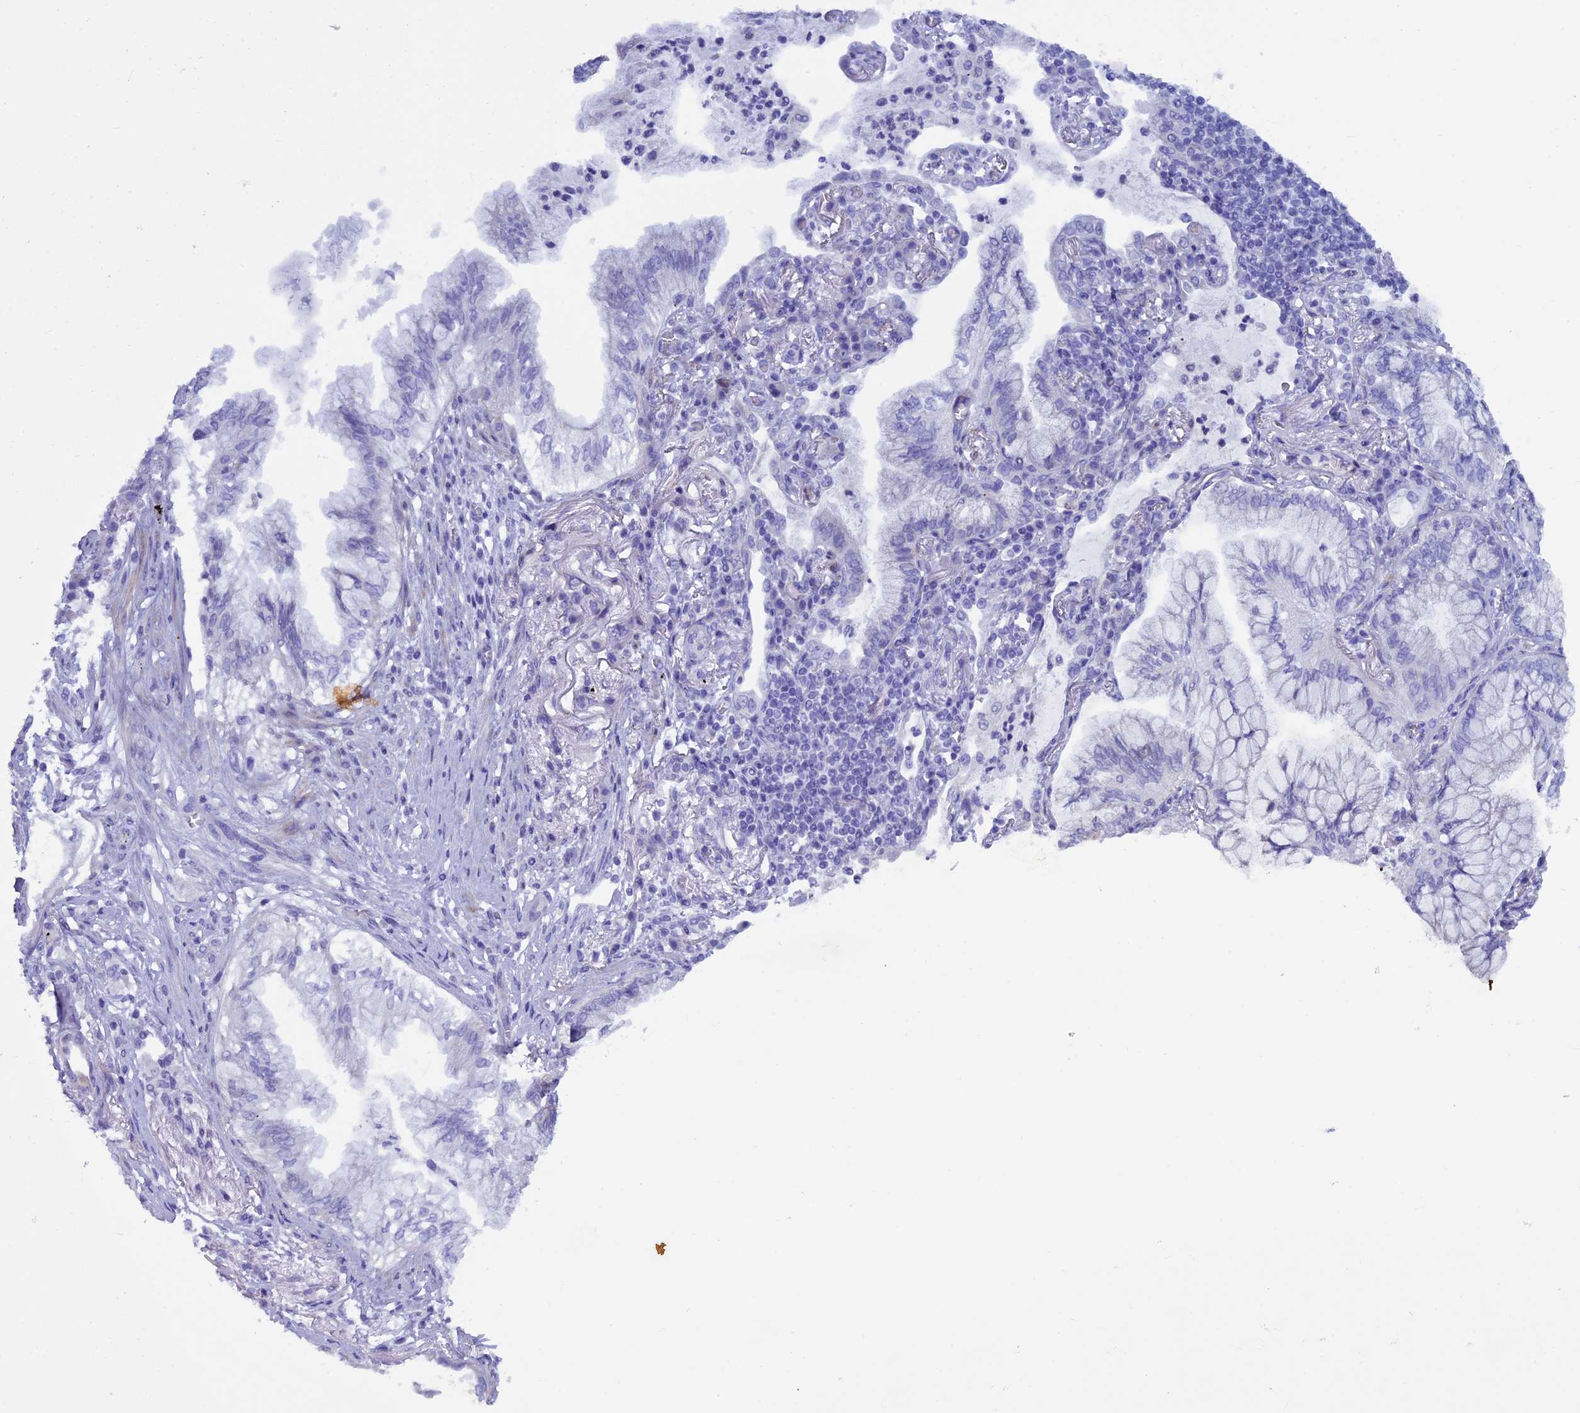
{"staining": {"intensity": "negative", "quantity": "none", "location": "none"}, "tissue": "lung cancer", "cell_type": "Tumor cells", "image_type": "cancer", "snomed": [{"axis": "morphology", "description": "Adenocarcinoma, NOS"}, {"axis": "topography", "description": "Lung"}], "caption": "An image of lung cancer (adenocarcinoma) stained for a protein reveals no brown staining in tumor cells.", "gene": "IGSF6", "patient": {"sex": "female", "age": 70}}